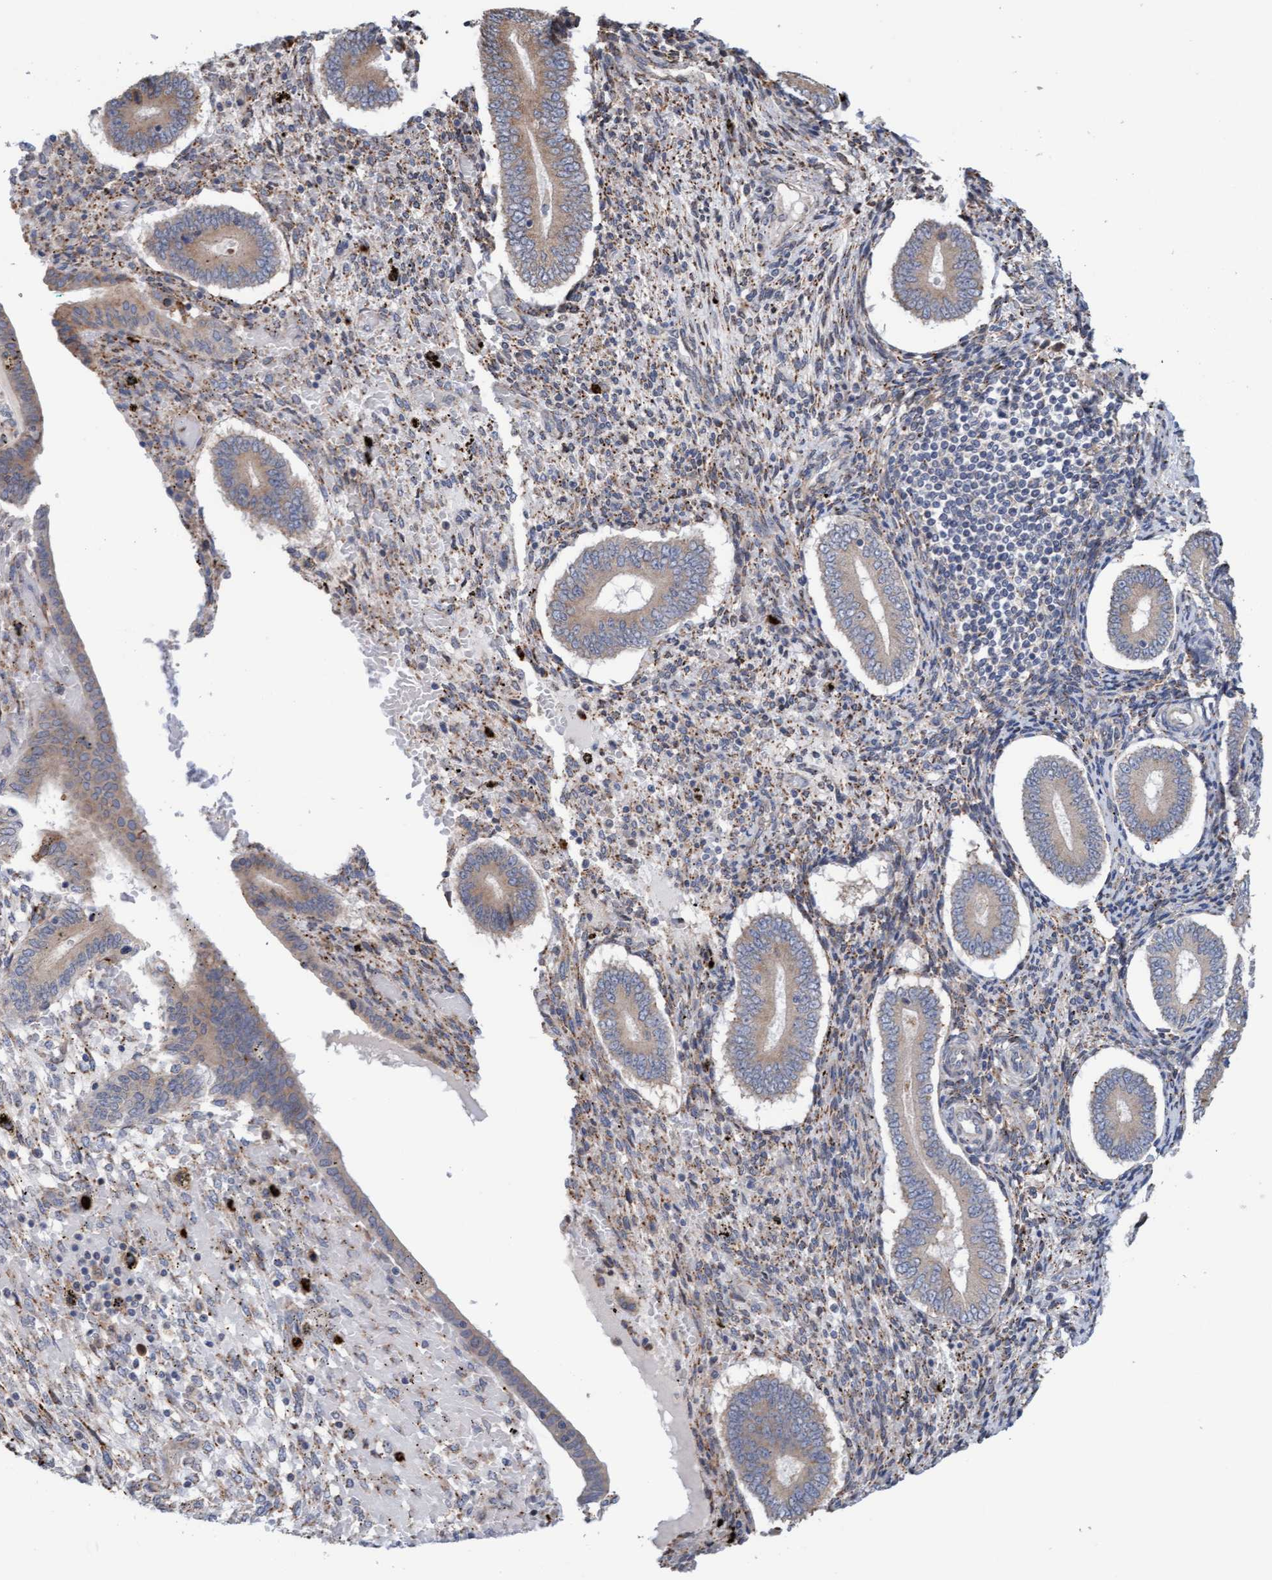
{"staining": {"intensity": "weak", "quantity": "25%-75%", "location": "cytoplasmic/membranous"}, "tissue": "endometrium", "cell_type": "Cells in endometrial stroma", "image_type": "normal", "snomed": [{"axis": "morphology", "description": "Normal tissue, NOS"}, {"axis": "topography", "description": "Endometrium"}], "caption": "Normal endometrium displays weak cytoplasmic/membranous expression in about 25%-75% of cells in endometrial stroma, visualized by immunohistochemistry.", "gene": "MMP8", "patient": {"sex": "female", "age": 42}}